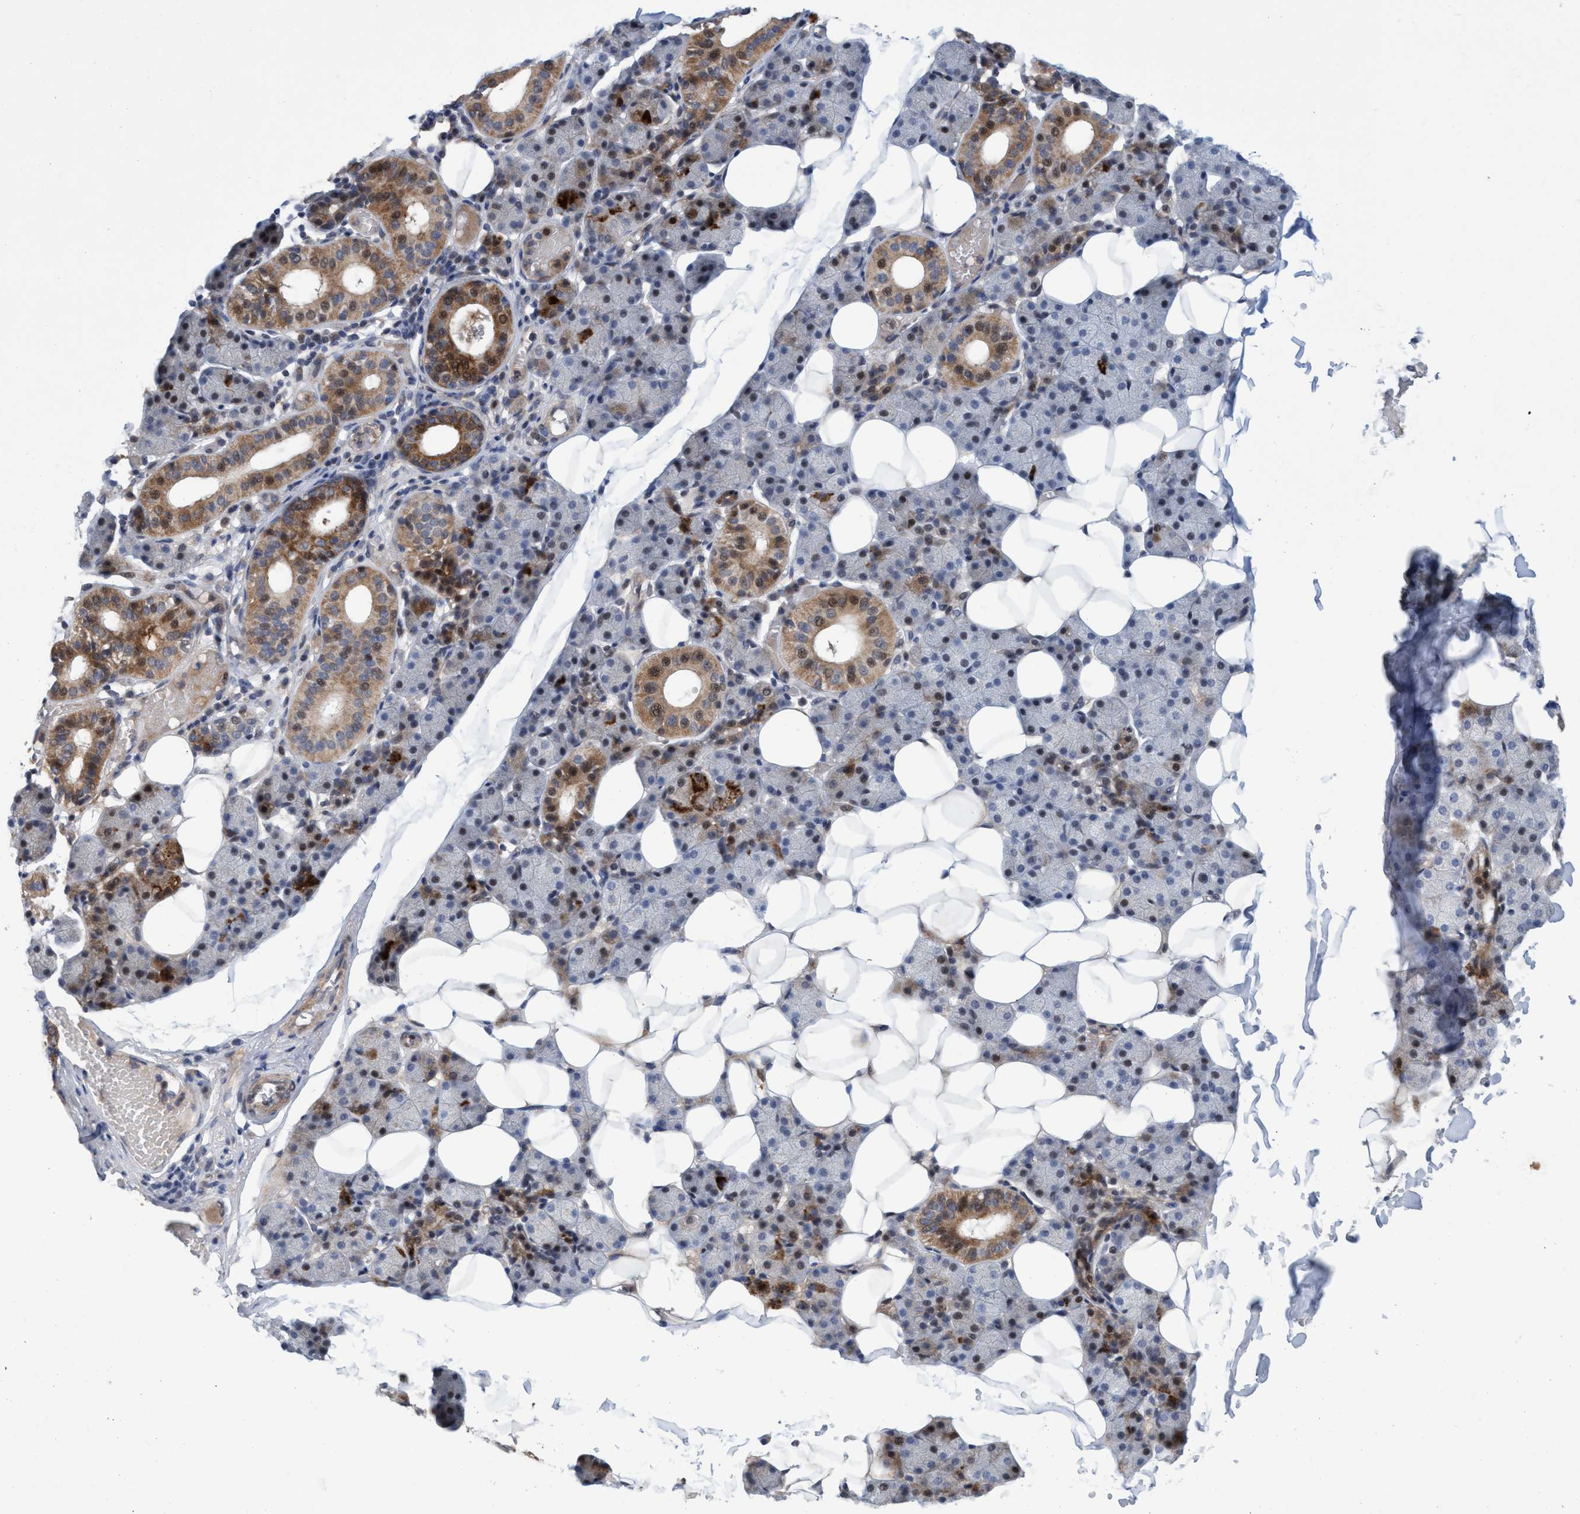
{"staining": {"intensity": "strong", "quantity": "<25%", "location": "cytoplasmic/membranous"}, "tissue": "salivary gland", "cell_type": "Glandular cells", "image_type": "normal", "snomed": [{"axis": "morphology", "description": "Normal tissue, NOS"}, {"axis": "topography", "description": "Salivary gland"}], "caption": "Salivary gland stained with a protein marker demonstrates strong staining in glandular cells.", "gene": "ZNF677", "patient": {"sex": "female", "age": 33}}